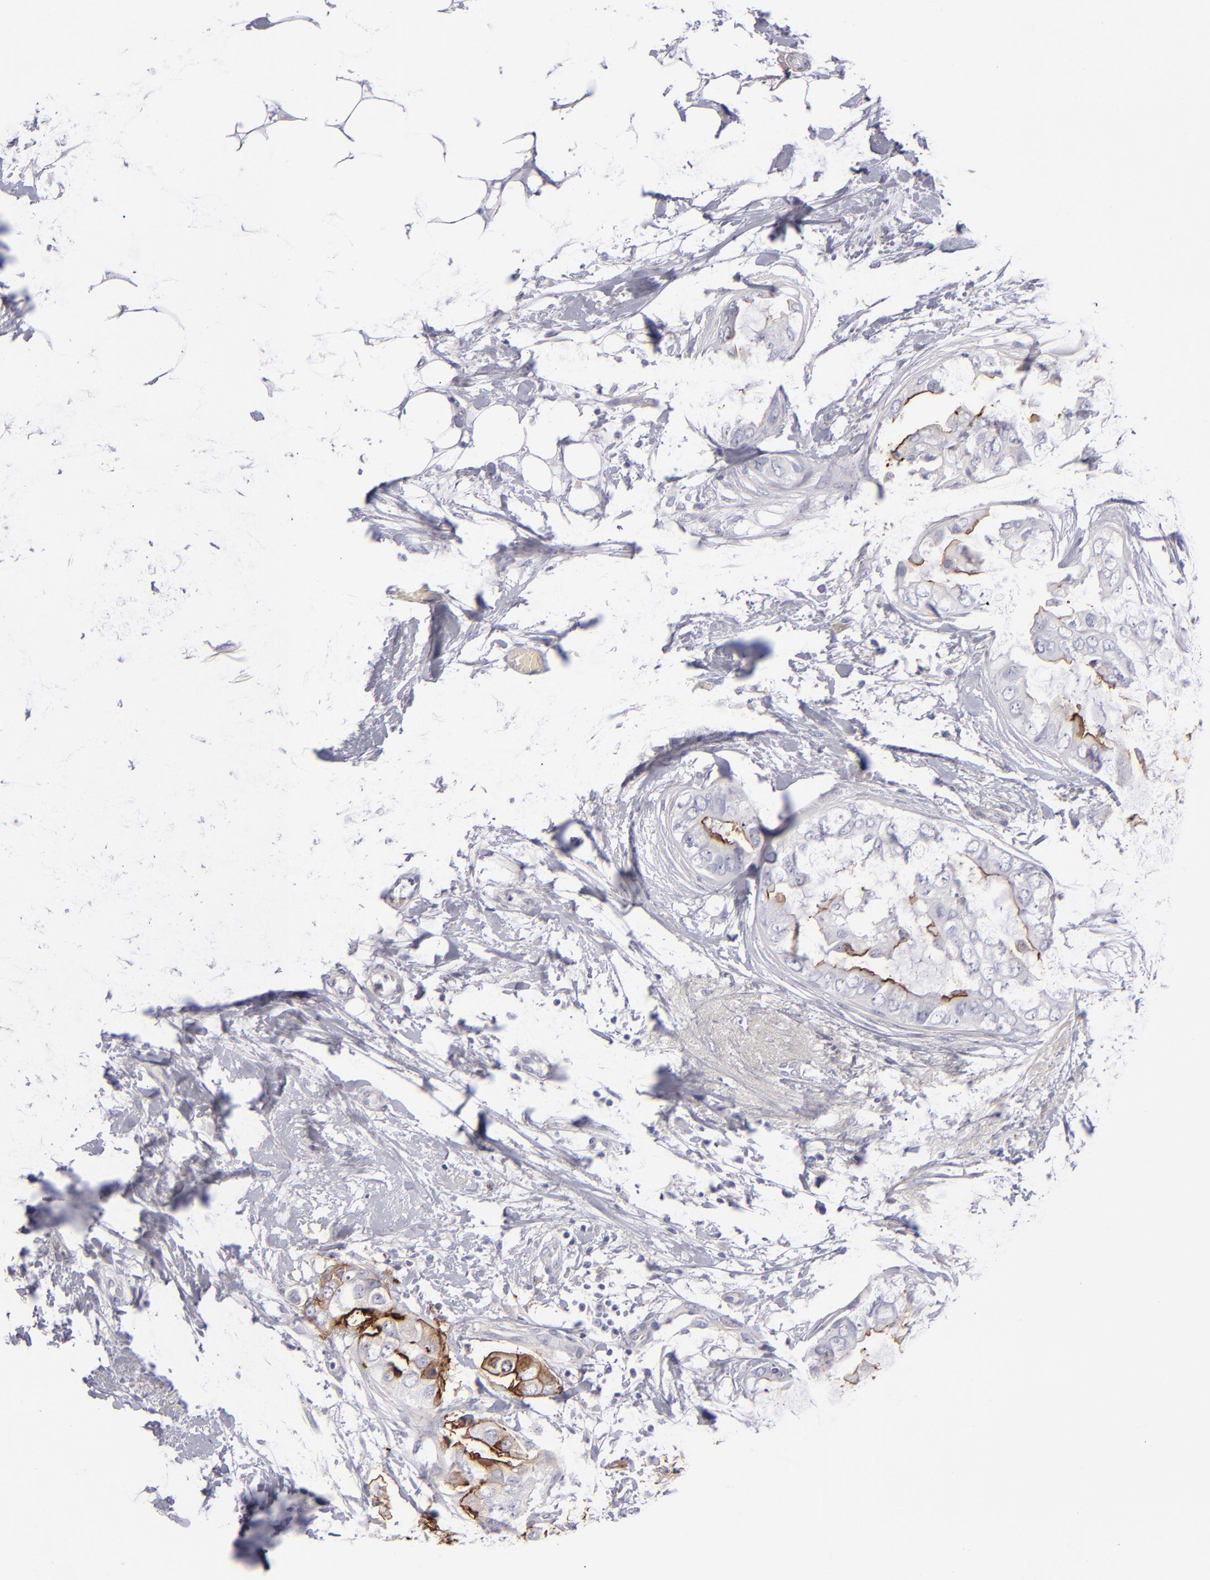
{"staining": {"intensity": "moderate", "quantity": "<25%", "location": "cytoplasmic/membranous"}, "tissue": "breast cancer", "cell_type": "Tumor cells", "image_type": "cancer", "snomed": [{"axis": "morphology", "description": "Duct carcinoma"}, {"axis": "topography", "description": "Breast"}], "caption": "A high-resolution photomicrograph shows immunohistochemistry (IHC) staining of intraductal carcinoma (breast), which demonstrates moderate cytoplasmic/membranous staining in about <25% of tumor cells.", "gene": "ANPEP", "patient": {"sex": "female", "age": 40}}